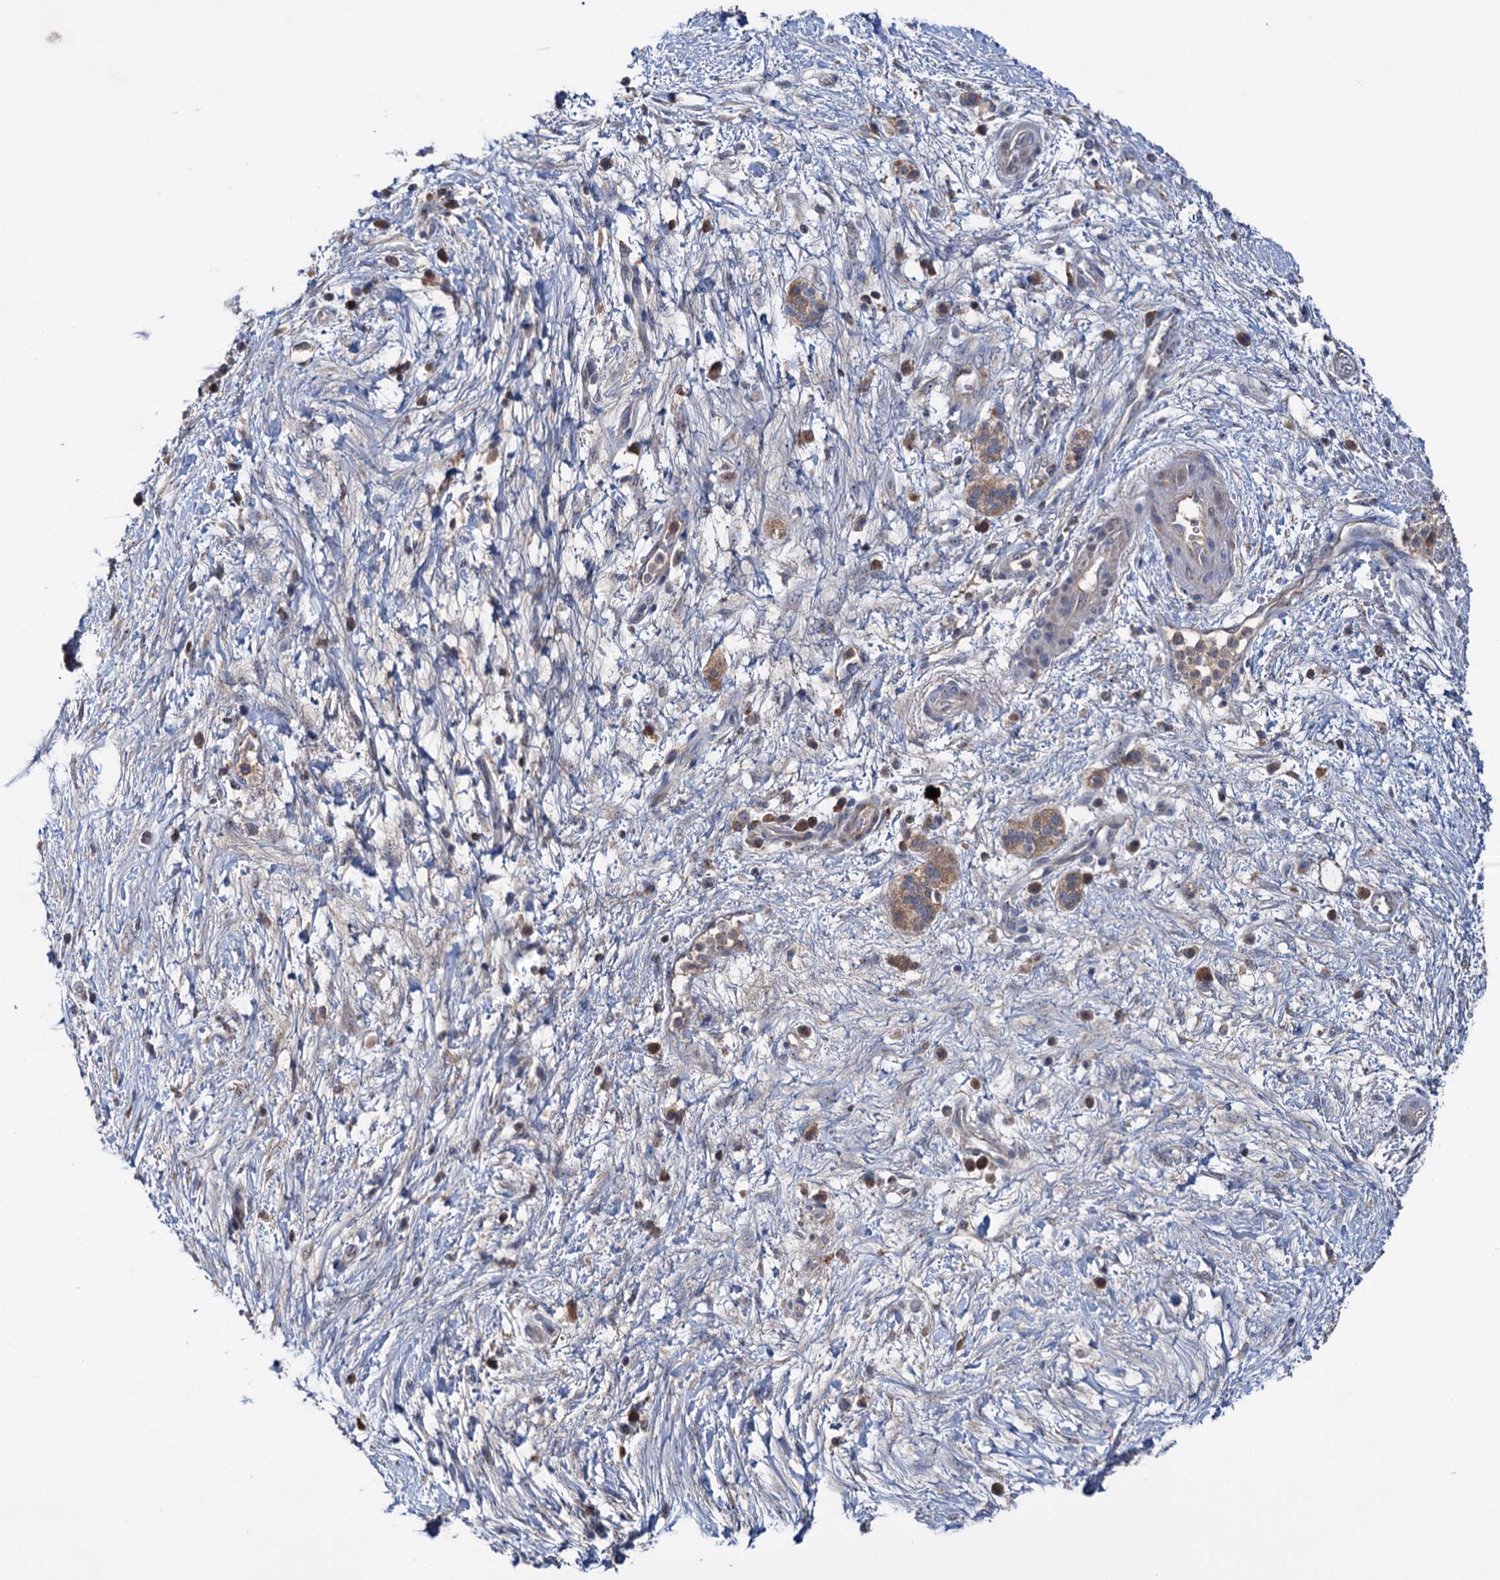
{"staining": {"intensity": "moderate", "quantity": ">75%", "location": "cytoplasmic/membranous"}, "tissue": "pancreatic cancer", "cell_type": "Tumor cells", "image_type": "cancer", "snomed": [{"axis": "morphology", "description": "Adenocarcinoma, NOS"}, {"axis": "topography", "description": "Pancreas"}], "caption": "A photomicrograph showing moderate cytoplasmic/membranous positivity in about >75% of tumor cells in pancreatic cancer (adenocarcinoma), as visualized by brown immunohistochemical staining.", "gene": "HTR3B", "patient": {"sex": "male", "age": 68}}